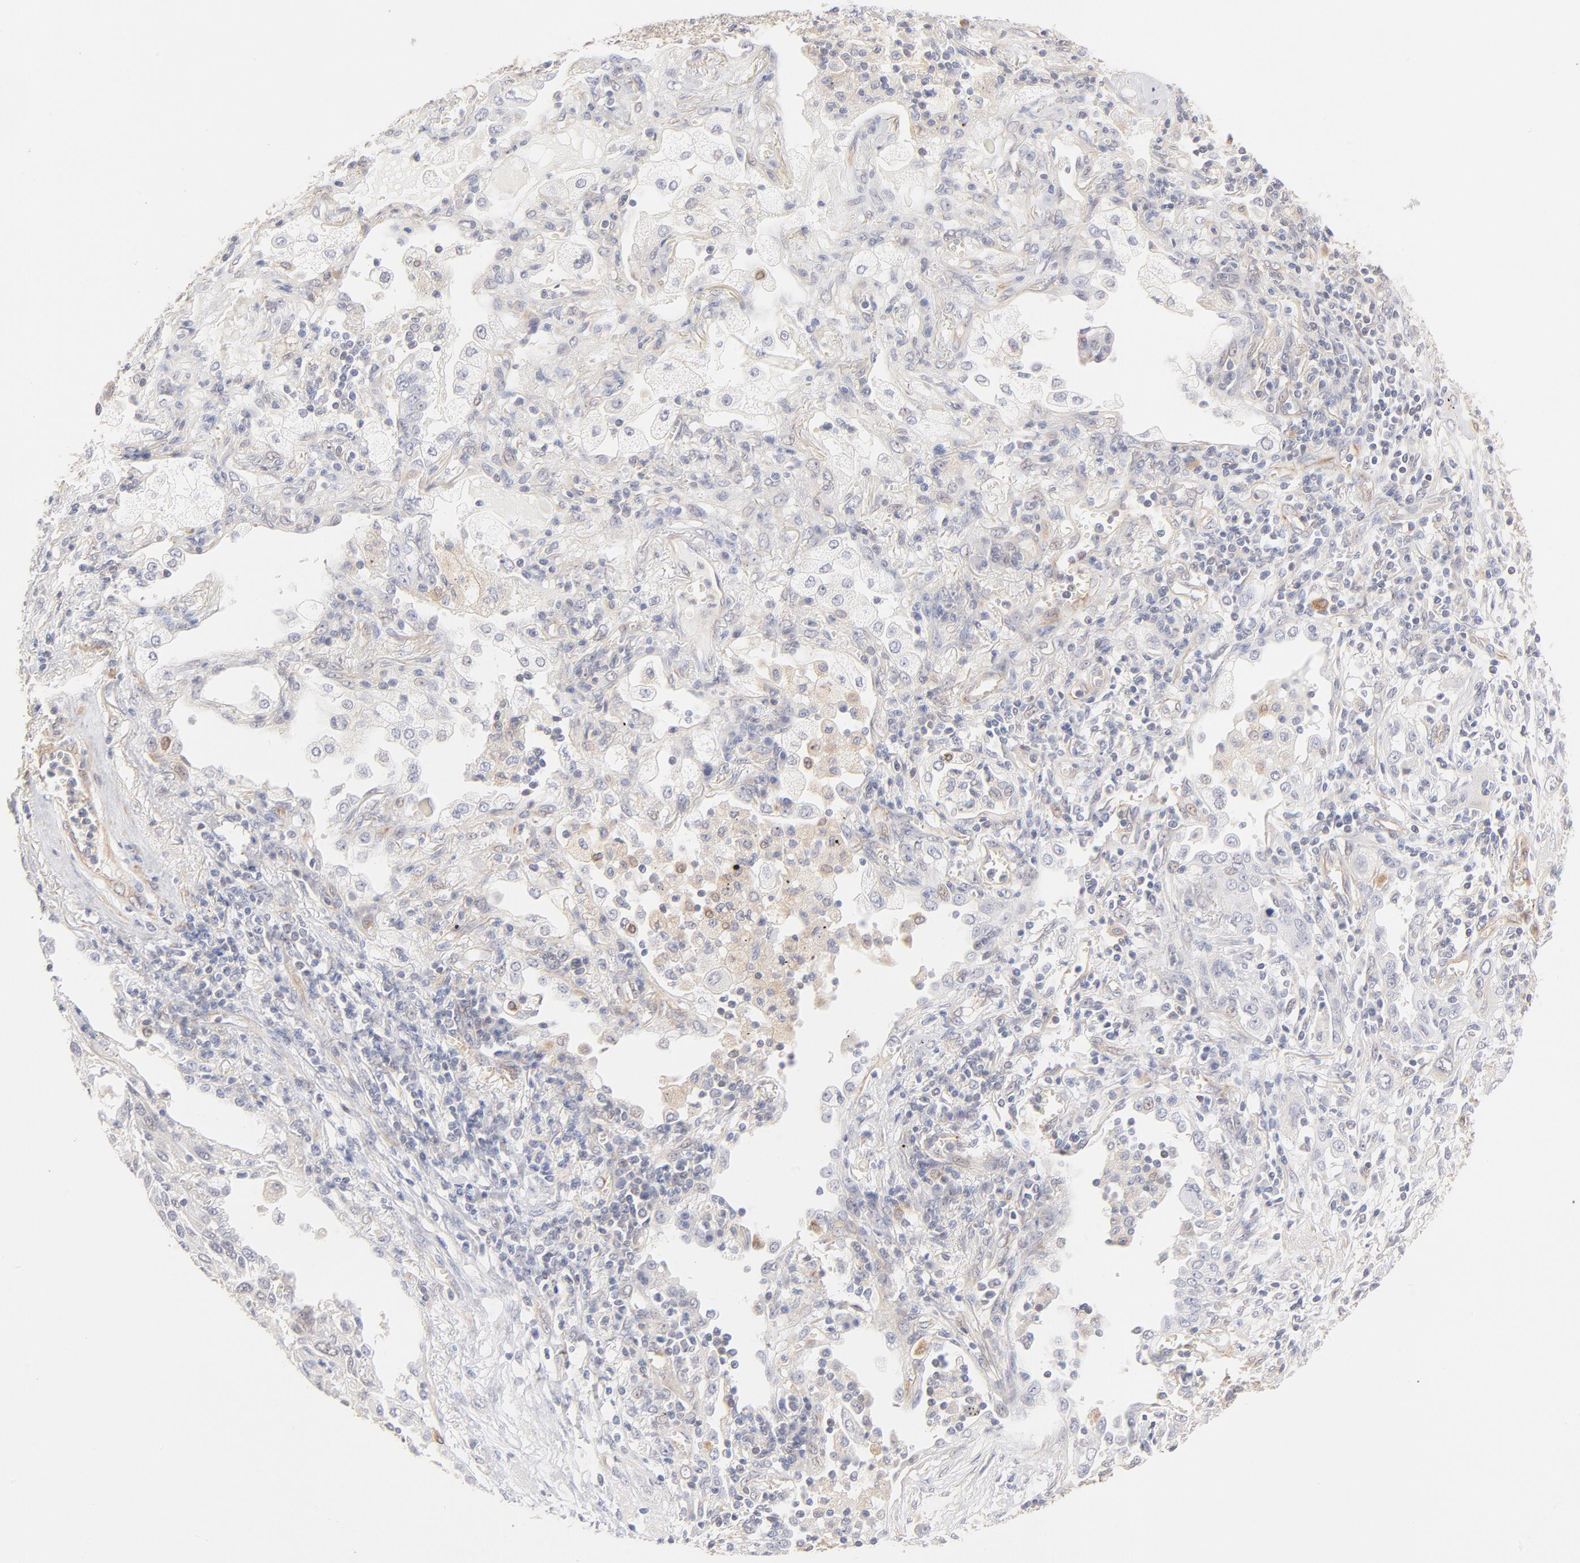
{"staining": {"intensity": "negative", "quantity": "none", "location": "none"}, "tissue": "lung cancer", "cell_type": "Tumor cells", "image_type": "cancer", "snomed": [{"axis": "morphology", "description": "Squamous cell carcinoma, NOS"}, {"axis": "topography", "description": "Lung"}], "caption": "Tumor cells are negative for brown protein staining in squamous cell carcinoma (lung).", "gene": "LDLRAP1", "patient": {"sex": "female", "age": 76}}